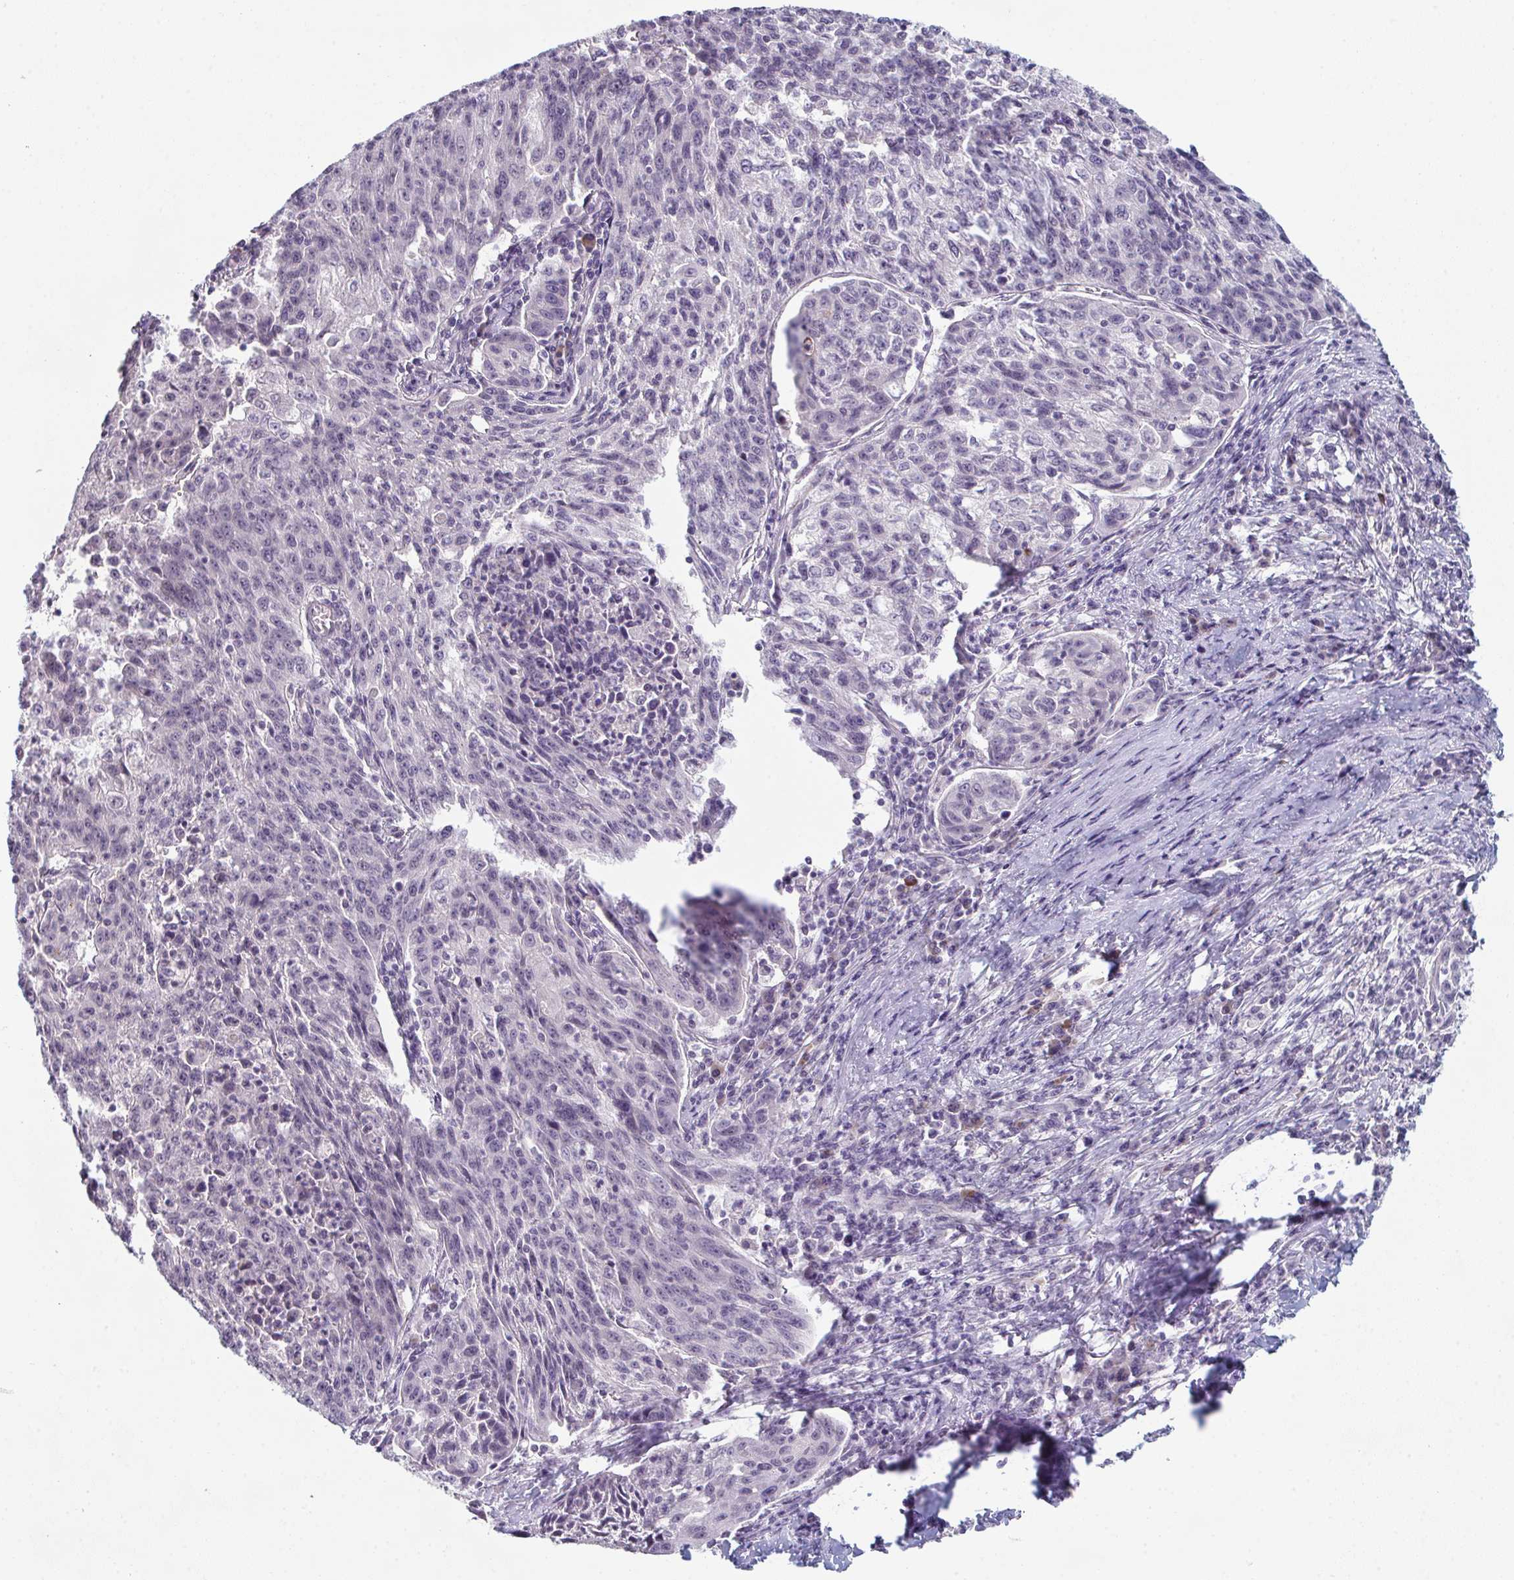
{"staining": {"intensity": "negative", "quantity": "none", "location": "none"}, "tissue": "lung cancer", "cell_type": "Tumor cells", "image_type": "cancer", "snomed": [{"axis": "morphology", "description": "Squamous cell carcinoma, NOS"}, {"axis": "morphology", "description": "Squamous cell carcinoma, metastatic, NOS"}, {"axis": "topography", "description": "Bronchus"}, {"axis": "topography", "description": "Lung"}], "caption": "This is an immunohistochemistry photomicrograph of human lung cancer. There is no expression in tumor cells.", "gene": "ZNF214", "patient": {"sex": "male", "age": 62}}